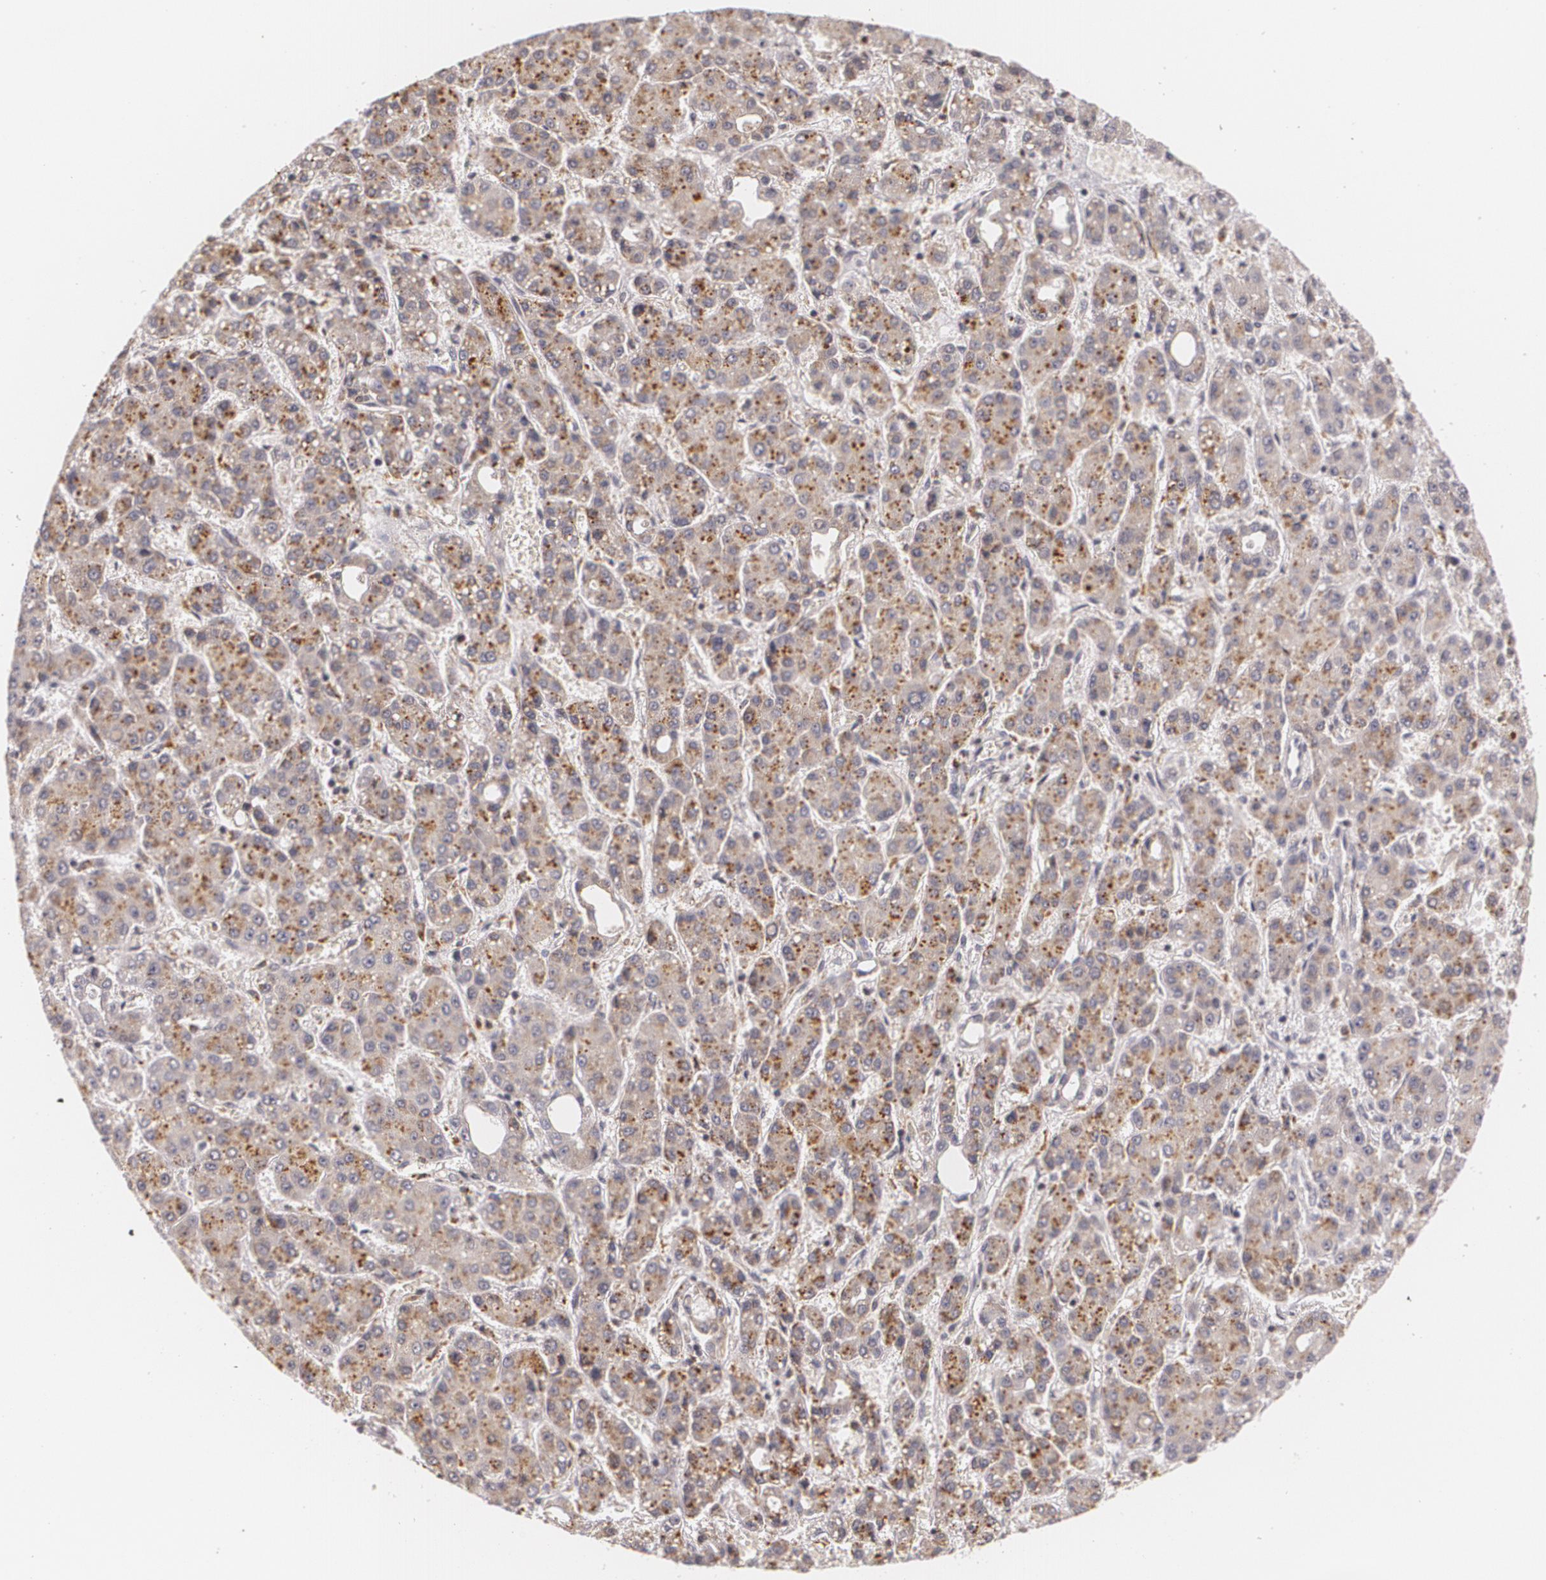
{"staining": {"intensity": "weak", "quantity": ">75%", "location": "cytoplasmic/membranous"}, "tissue": "liver cancer", "cell_type": "Tumor cells", "image_type": "cancer", "snomed": [{"axis": "morphology", "description": "Carcinoma, Hepatocellular, NOS"}, {"axis": "topography", "description": "Liver"}], "caption": "Immunohistochemistry of liver cancer (hepatocellular carcinoma) shows low levels of weak cytoplasmic/membranous staining in approximately >75% of tumor cells.", "gene": "VAV3", "patient": {"sex": "male", "age": 69}}